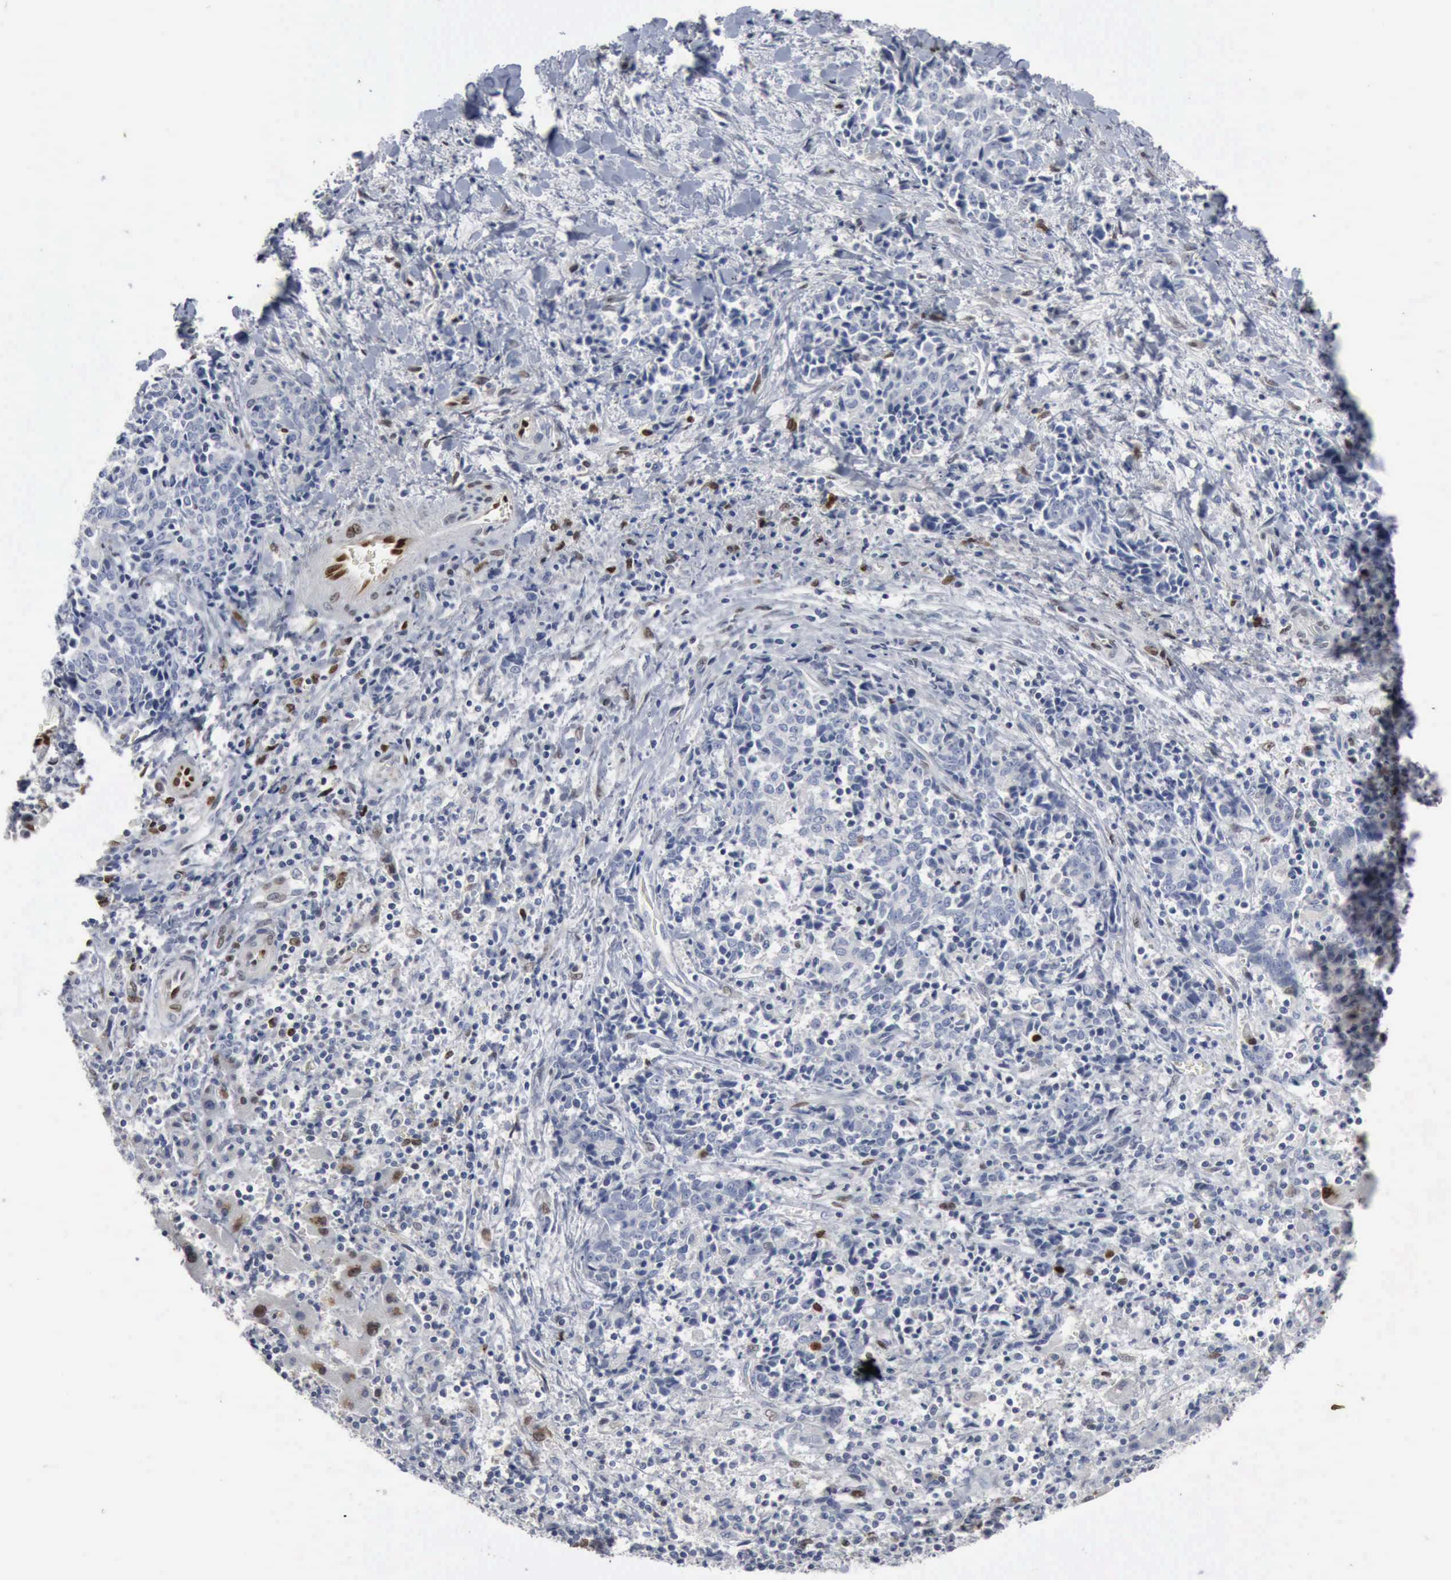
{"staining": {"intensity": "negative", "quantity": "none", "location": "none"}, "tissue": "liver cancer", "cell_type": "Tumor cells", "image_type": "cancer", "snomed": [{"axis": "morphology", "description": "Cholangiocarcinoma"}, {"axis": "topography", "description": "Liver"}], "caption": "Photomicrograph shows no protein staining in tumor cells of liver cholangiocarcinoma tissue. (Immunohistochemistry, brightfield microscopy, high magnification).", "gene": "FGF2", "patient": {"sex": "male", "age": 57}}